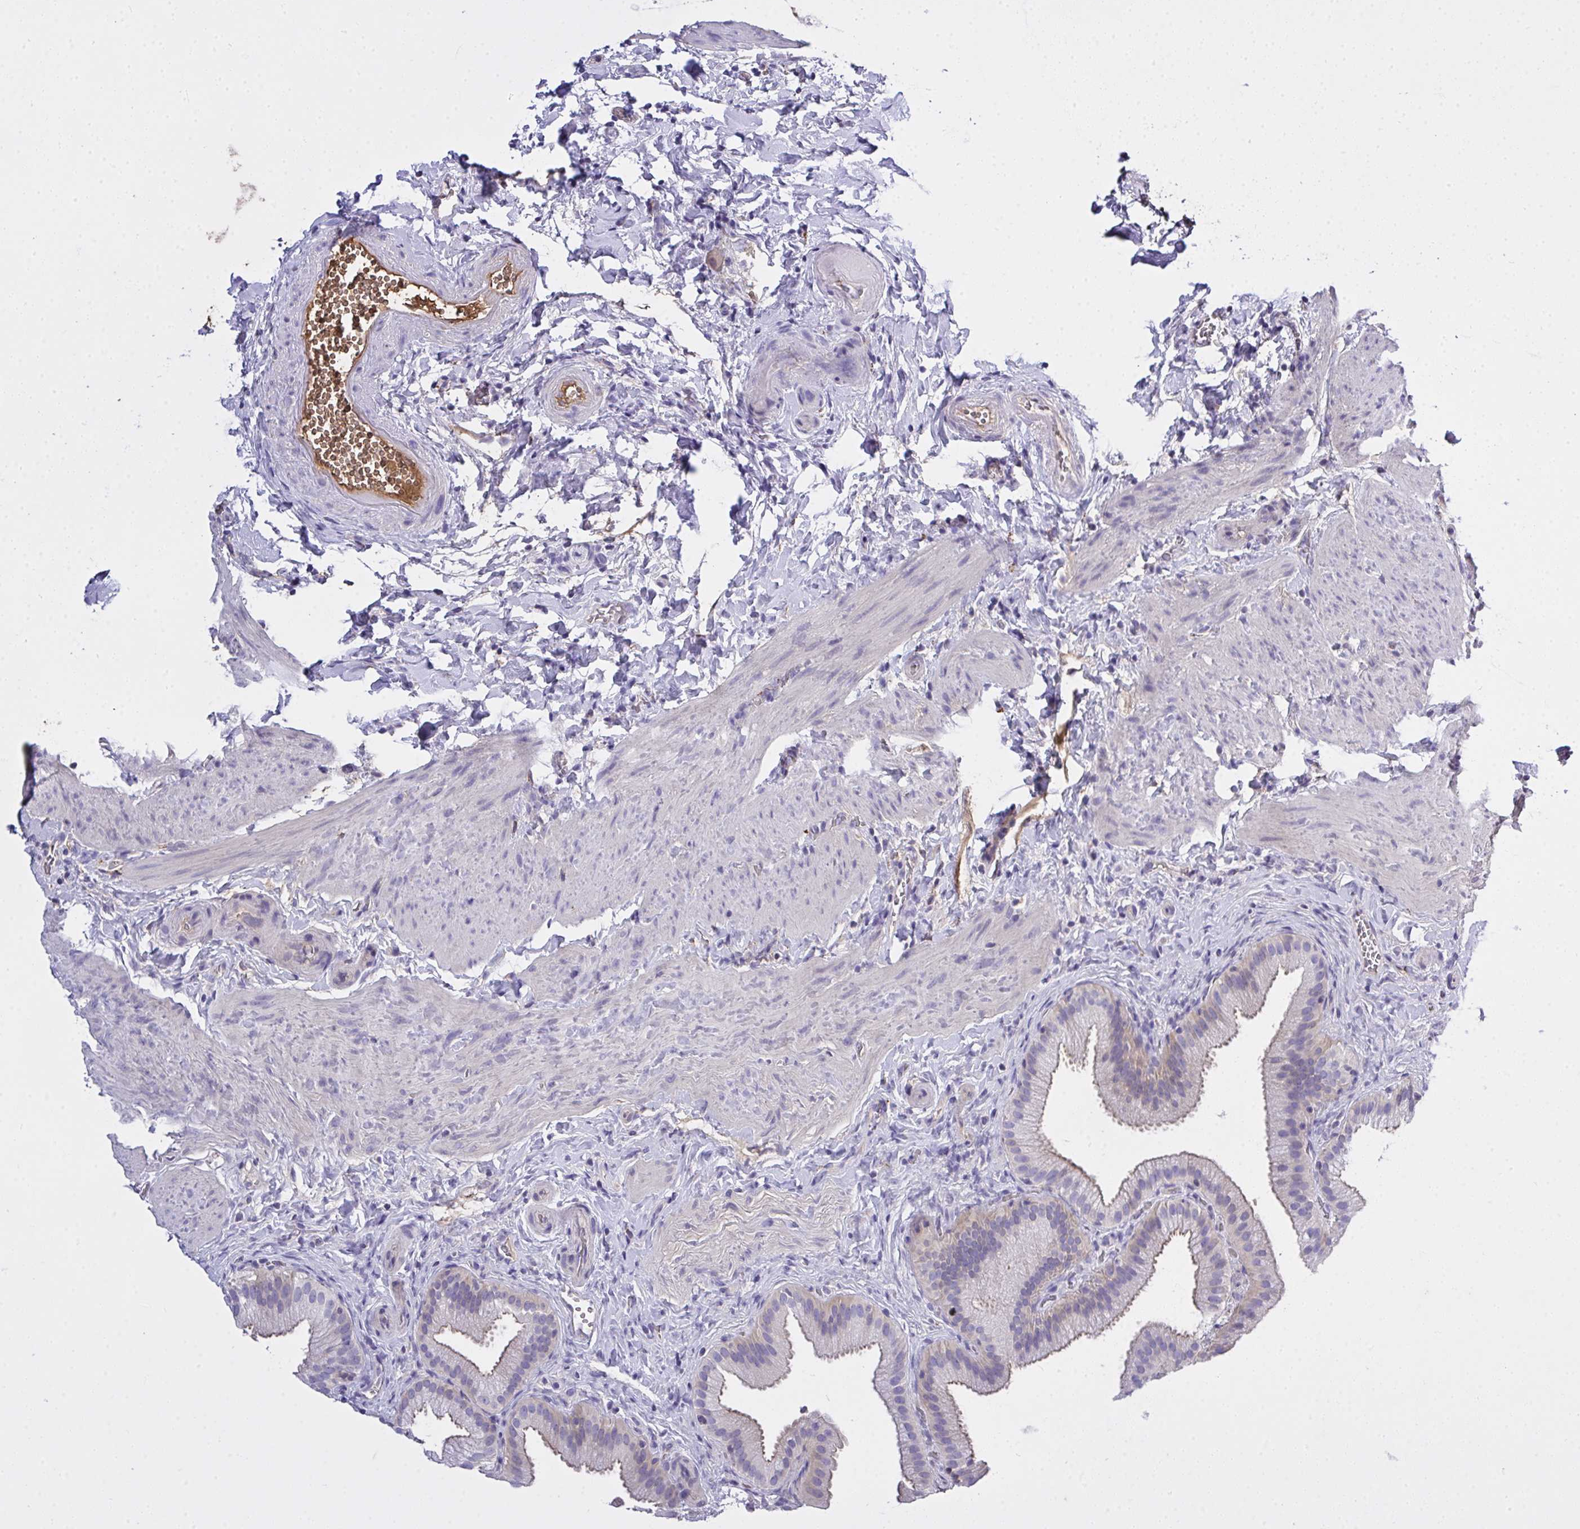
{"staining": {"intensity": "moderate", "quantity": "25%-75%", "location": "cytoplasmic/membranous"}, "tissue": "gallbladder", "cell_type": "Glandular cells", "image_type": "normal", "snomed": [{"axis": "morphology", "description": "Normal tissue, NOS"}, {"axis": "topography", "description": "Gallbladder"}], "caption": "A photomicrograph of gallbladder stained for a protein shows moderate cytoplasmic/membranous brown staining in glandular cells. The protein of interest is shown in brown color, while the nuclei are stained blue.", "gene": "ZNF813", "patient": {"sex": "female", "age": 63}}